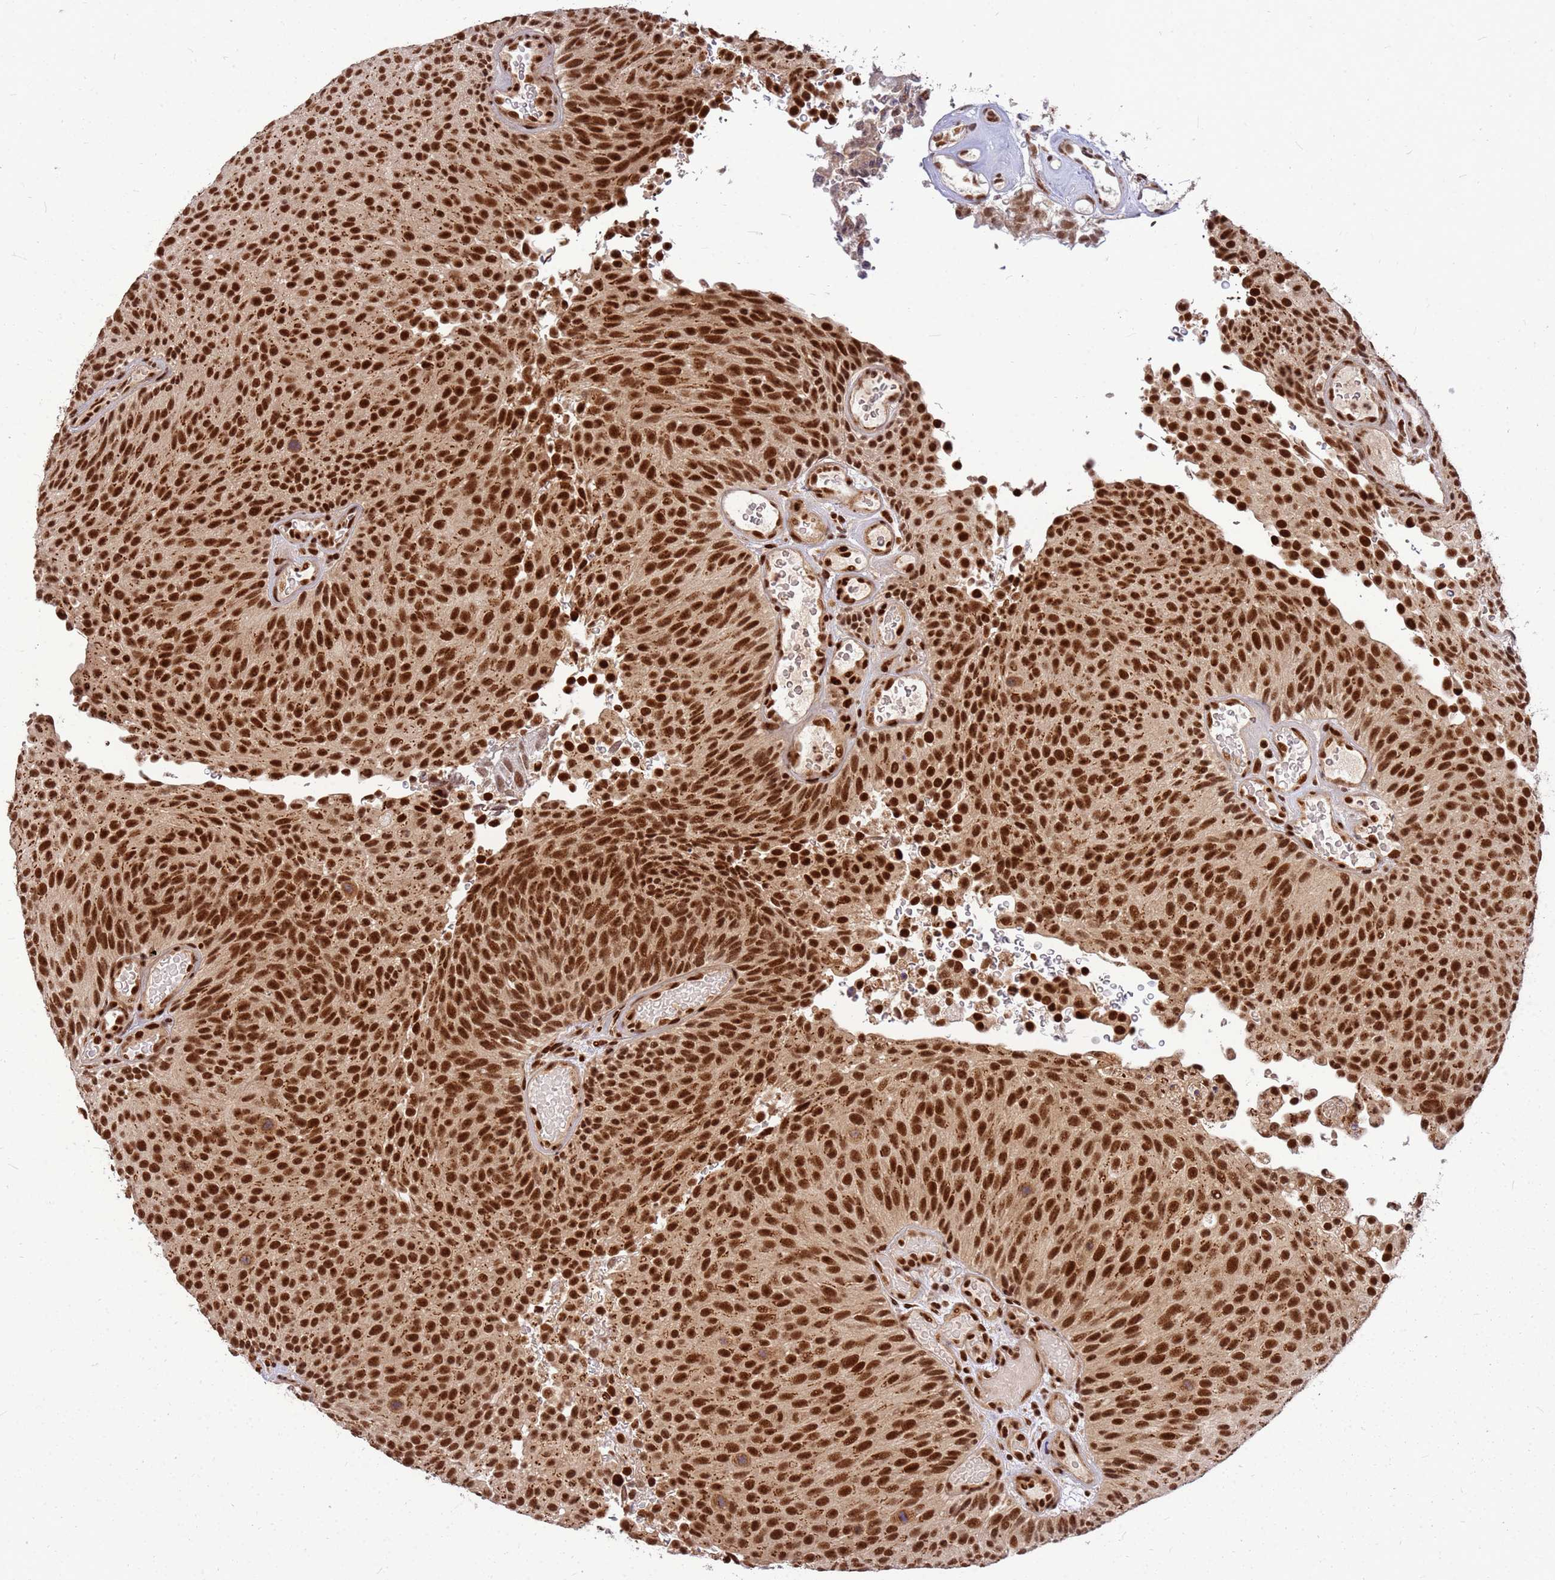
{"staining": {"intensity": "strong", "quantity": ">75%", "location": "cytoplasmic/membranous,nuclear"}, "tissue": "urothelial cancer", "cell_type": "Tumor cells", "image_type": "cancer", "snomed": [{"axis": "morphology", "description": "Urothelial carcinoma, Low grade"}, {"axis": "topography", "description": "Urinary bladder"}], "caption": "Tumor cells show high levels of strong cytoplasmic/membranous and nuclear staining in about >75% of cells in human urothelial carcinoma (low-grade).", "gene": "NCBP2", "patient": {"sex": "male", "age": 78}}